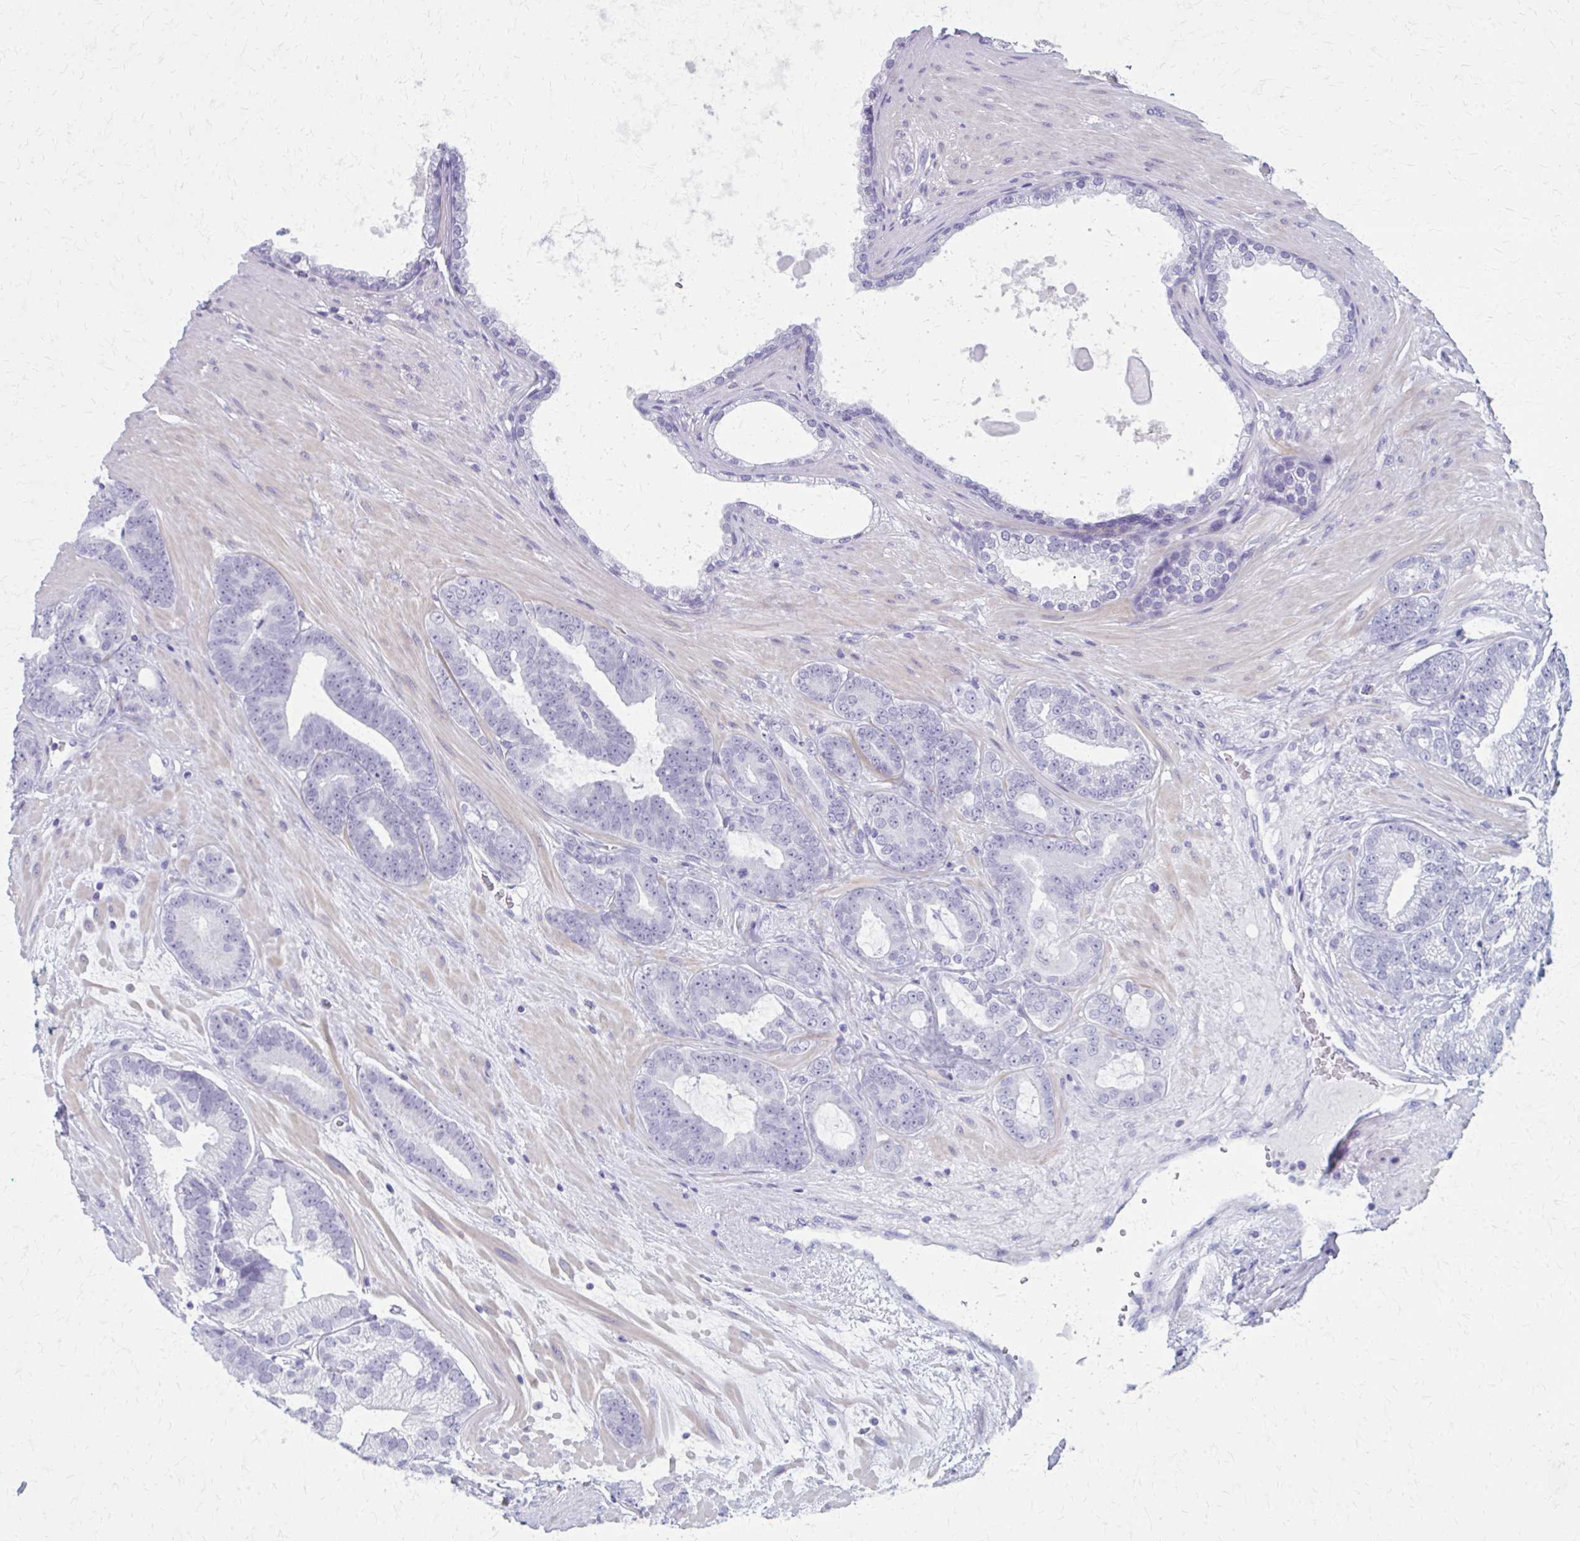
{"staining": {"intensity": "negative", "quantity": "none", "location": "none"}, "tissue": "prostate cancer", "cell_type": "Tumor cells", "image_type": "cancer", "snomed": [{"axis": "morphology", "description": "Adenocarcinoma, Low grade"}, {"axis": "topography", "description": "Prostate"}], "caption": "An immunohistochemistry histopathology image of adenocarcinoma (low-grade) (prostate) is shown. There is no staining in tumor cells of adenocarcinoma (low-grade) (prostate).", "gene": "MPLKIP", "patient": {"sex": "male", "age": 61}}